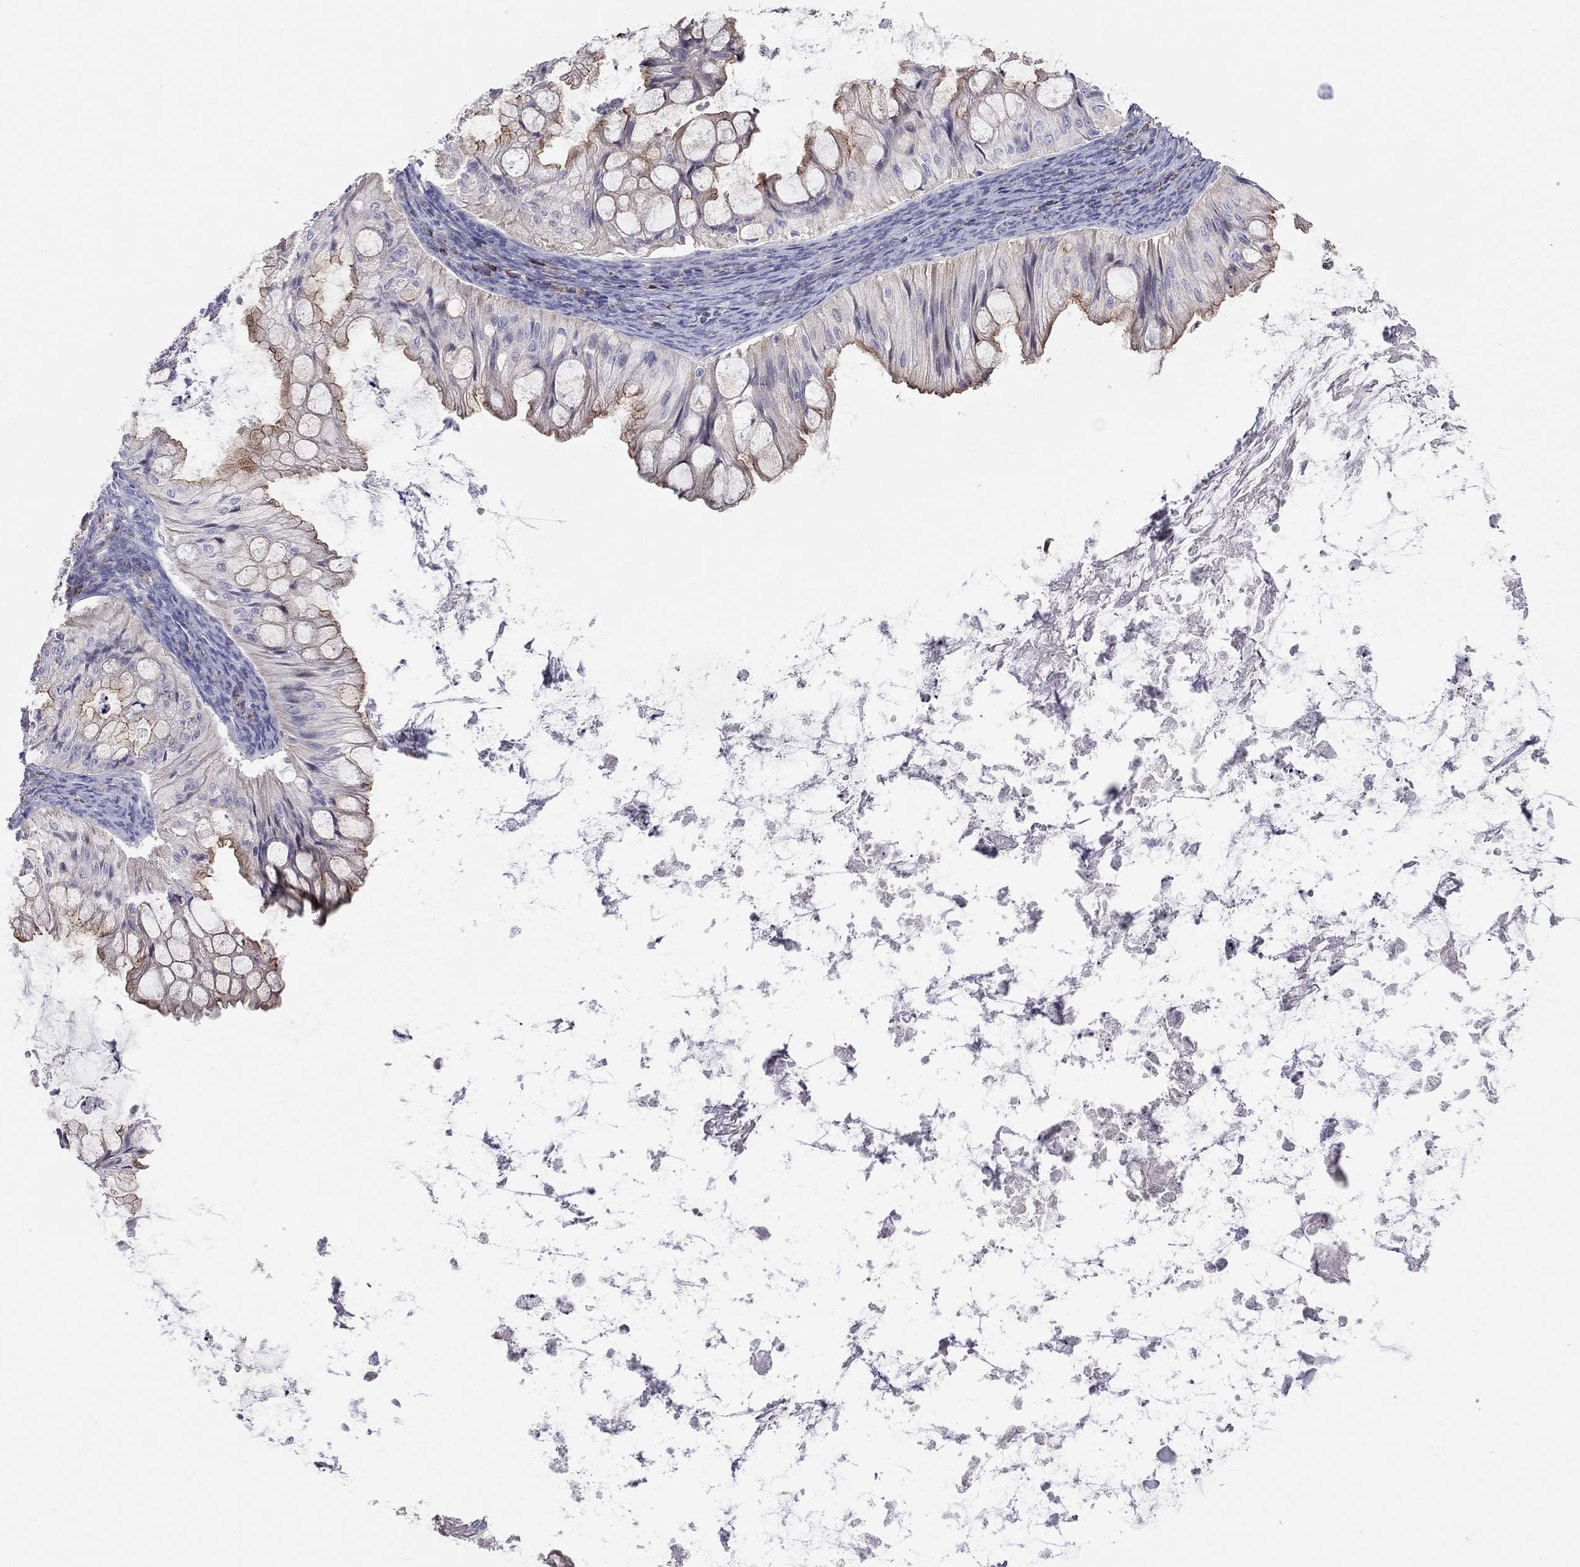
{"staining": {"intensity": "strong", "quantity": "25%-75%", "location": "cytoplasmic/membranous"}, "tissue": "ovarian cancer", "cell_type": "Tumor cells", "image_type": "cancer", "snomed": [{"axis": "morphology", "description": "Cystadenocarcinoma, mucinous, NOS"}, {"axis": "topography", "description": "Ovary"}], "caption": "Immunohistochemical staining of ovarian mucinous cystadenocarcinoma exhibits strong cytoplasmic/membranous protein expression in about 25%-75% of tumor cells. (IHC, brightfield microscopy, high magnification).", "gene": "SYTL2", "patient": {"sex": "female", "age": 57}}